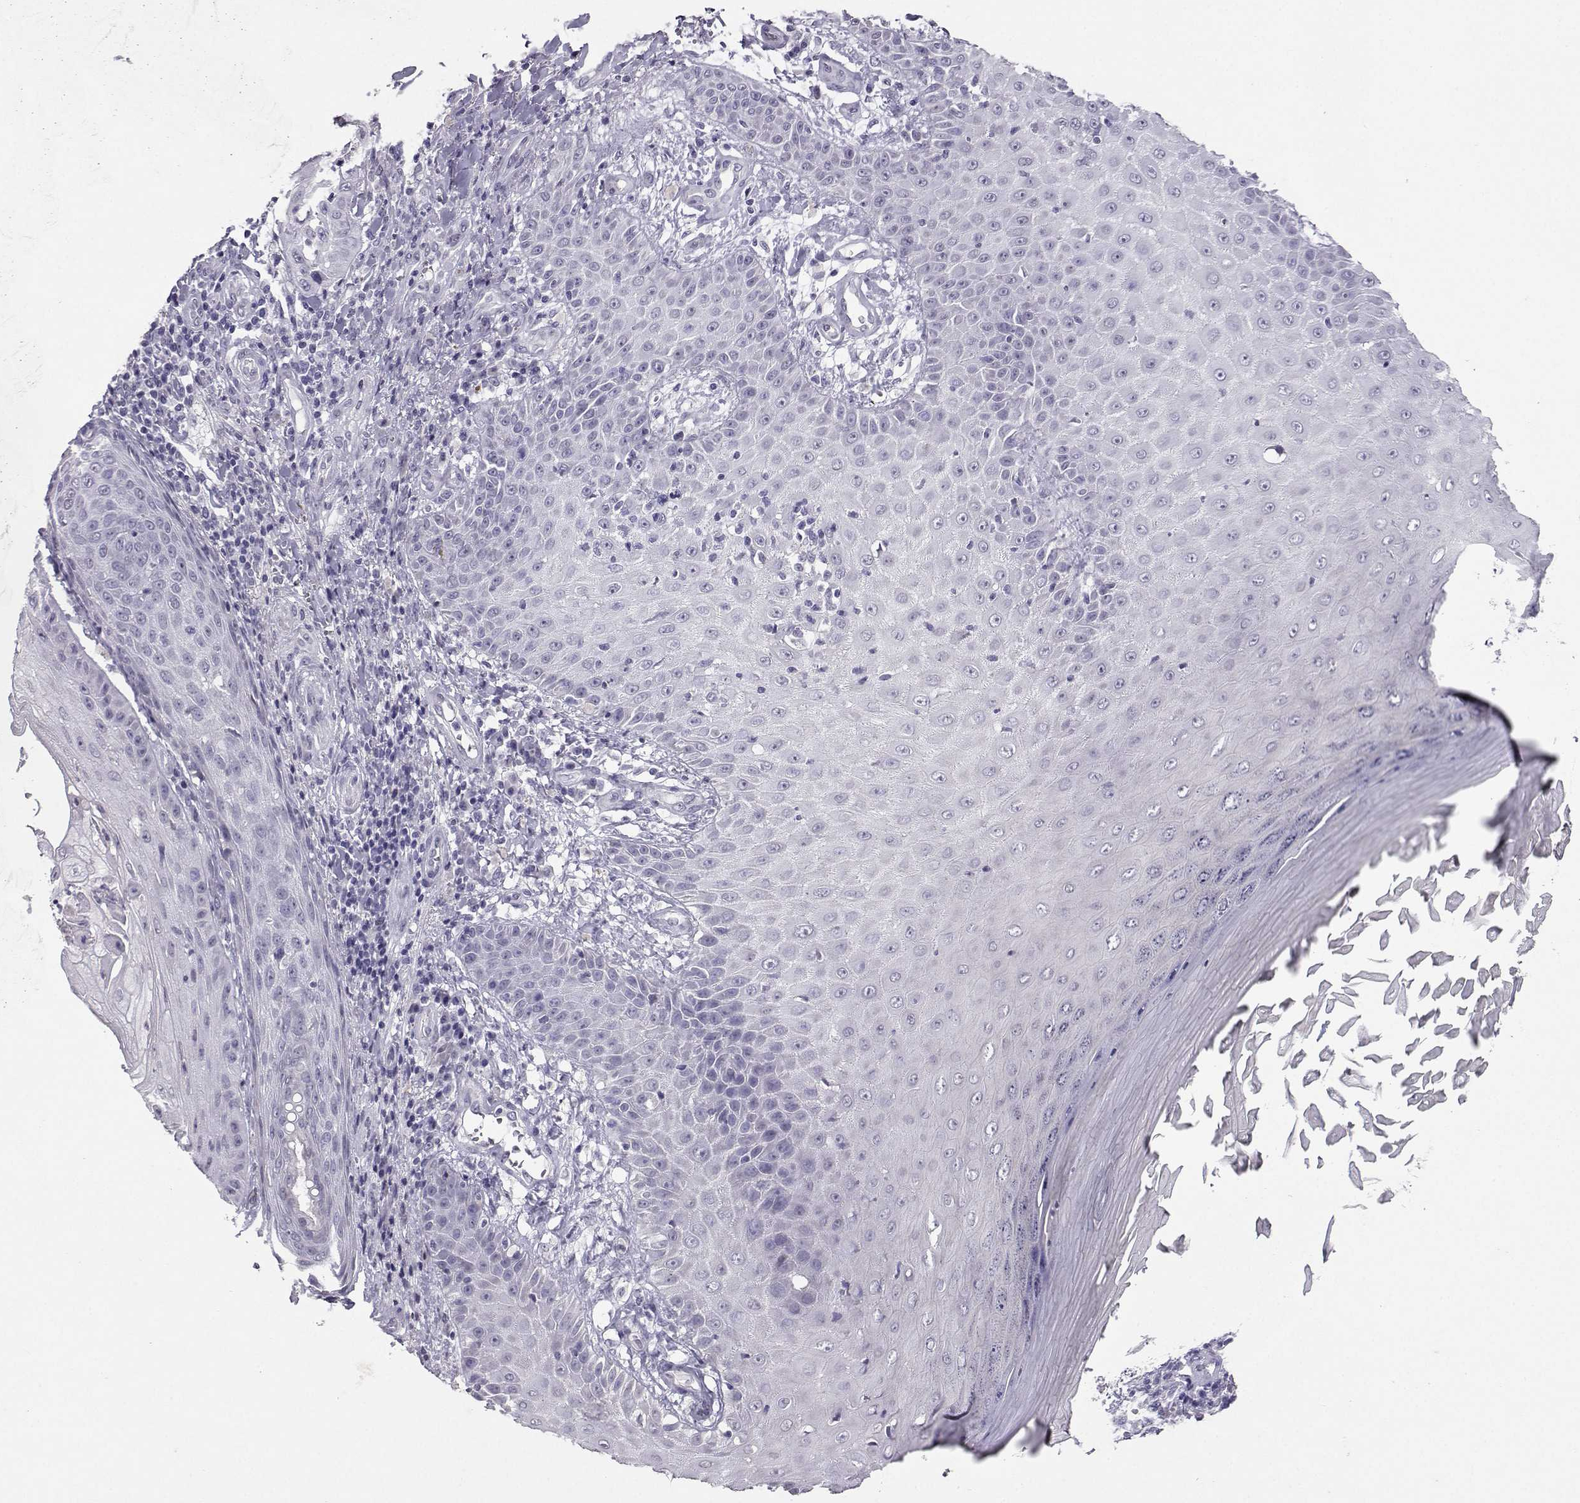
{"staining": {"intensity": "negative", "quantity": "none", "location": "none"}, "tissue": "skin cancer", "cell_type": "Tumor cells", "image_type": "cancer", "snomed": [{"axis": "morphology", "description": "Squamous cell carcinoma, NOS"}, {"axis": "topography", "description": "Skin"}], "caption": "Tumor cells show no significant positivity in skin cancer (squamous cell carcinoma).", "gene": "CARTPT", "patient": {"sex": "male", "age": 70}}